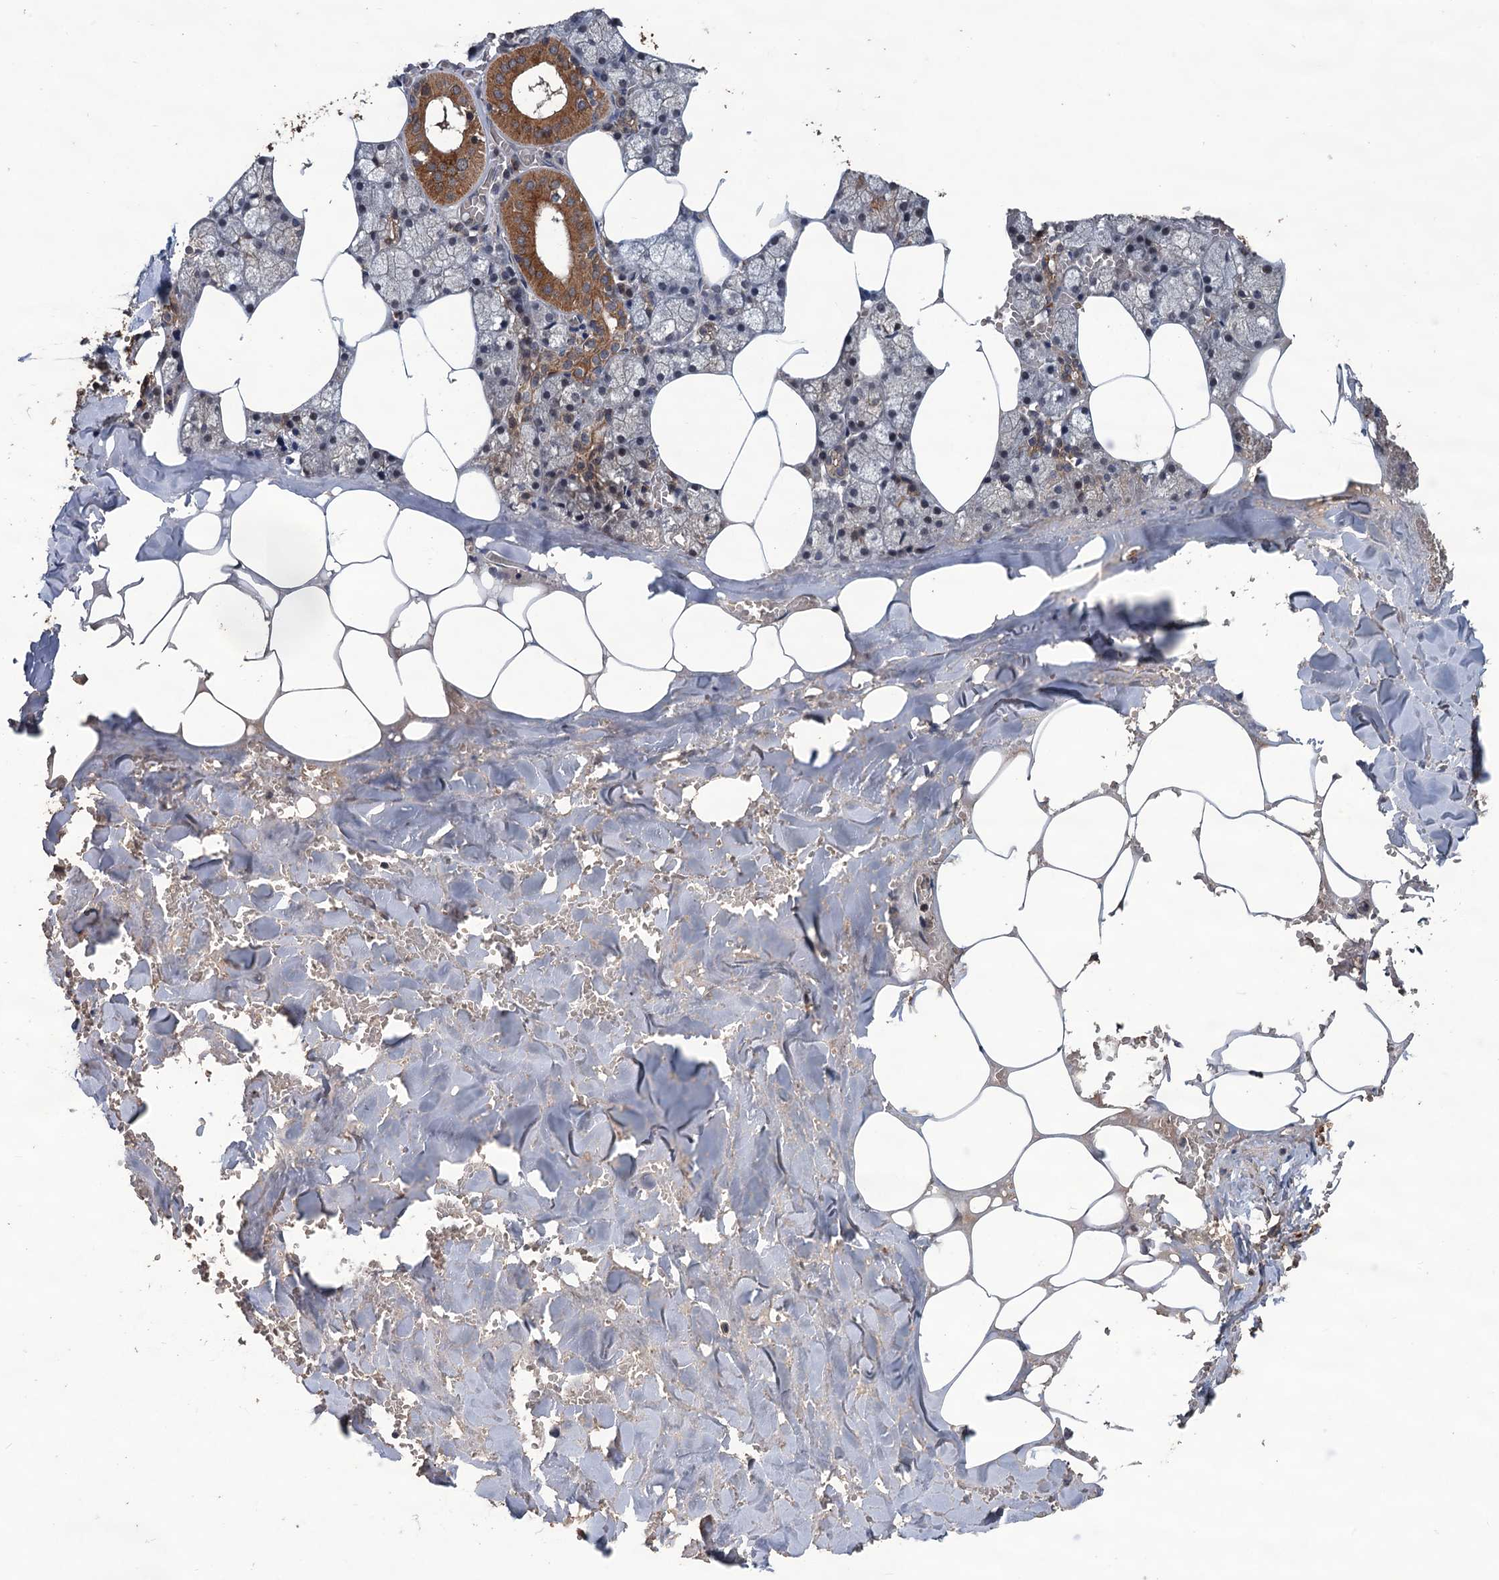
{"staining": {"intensity": "moderate", "quantity": "<25%", "location": "cytoplasmic/membranous"}, "tissue": "salivary gland", "cell_type": "Glandular cells", "image_type": "normal", "snomed": [{"axis": "morphology", "description": "Normal tissue, NOS"}, {"axis": "topography", "description": "Salivary gland"}], "caption": "IHC image of benign human salivary gland stained for a protein (brown), which exhibits low levels of moderate cytoplasmic/membranous expression in approximately <25% of glandular cells.", "gene": "ZNF438", "patient": {"sex": "male", "age": 62}}